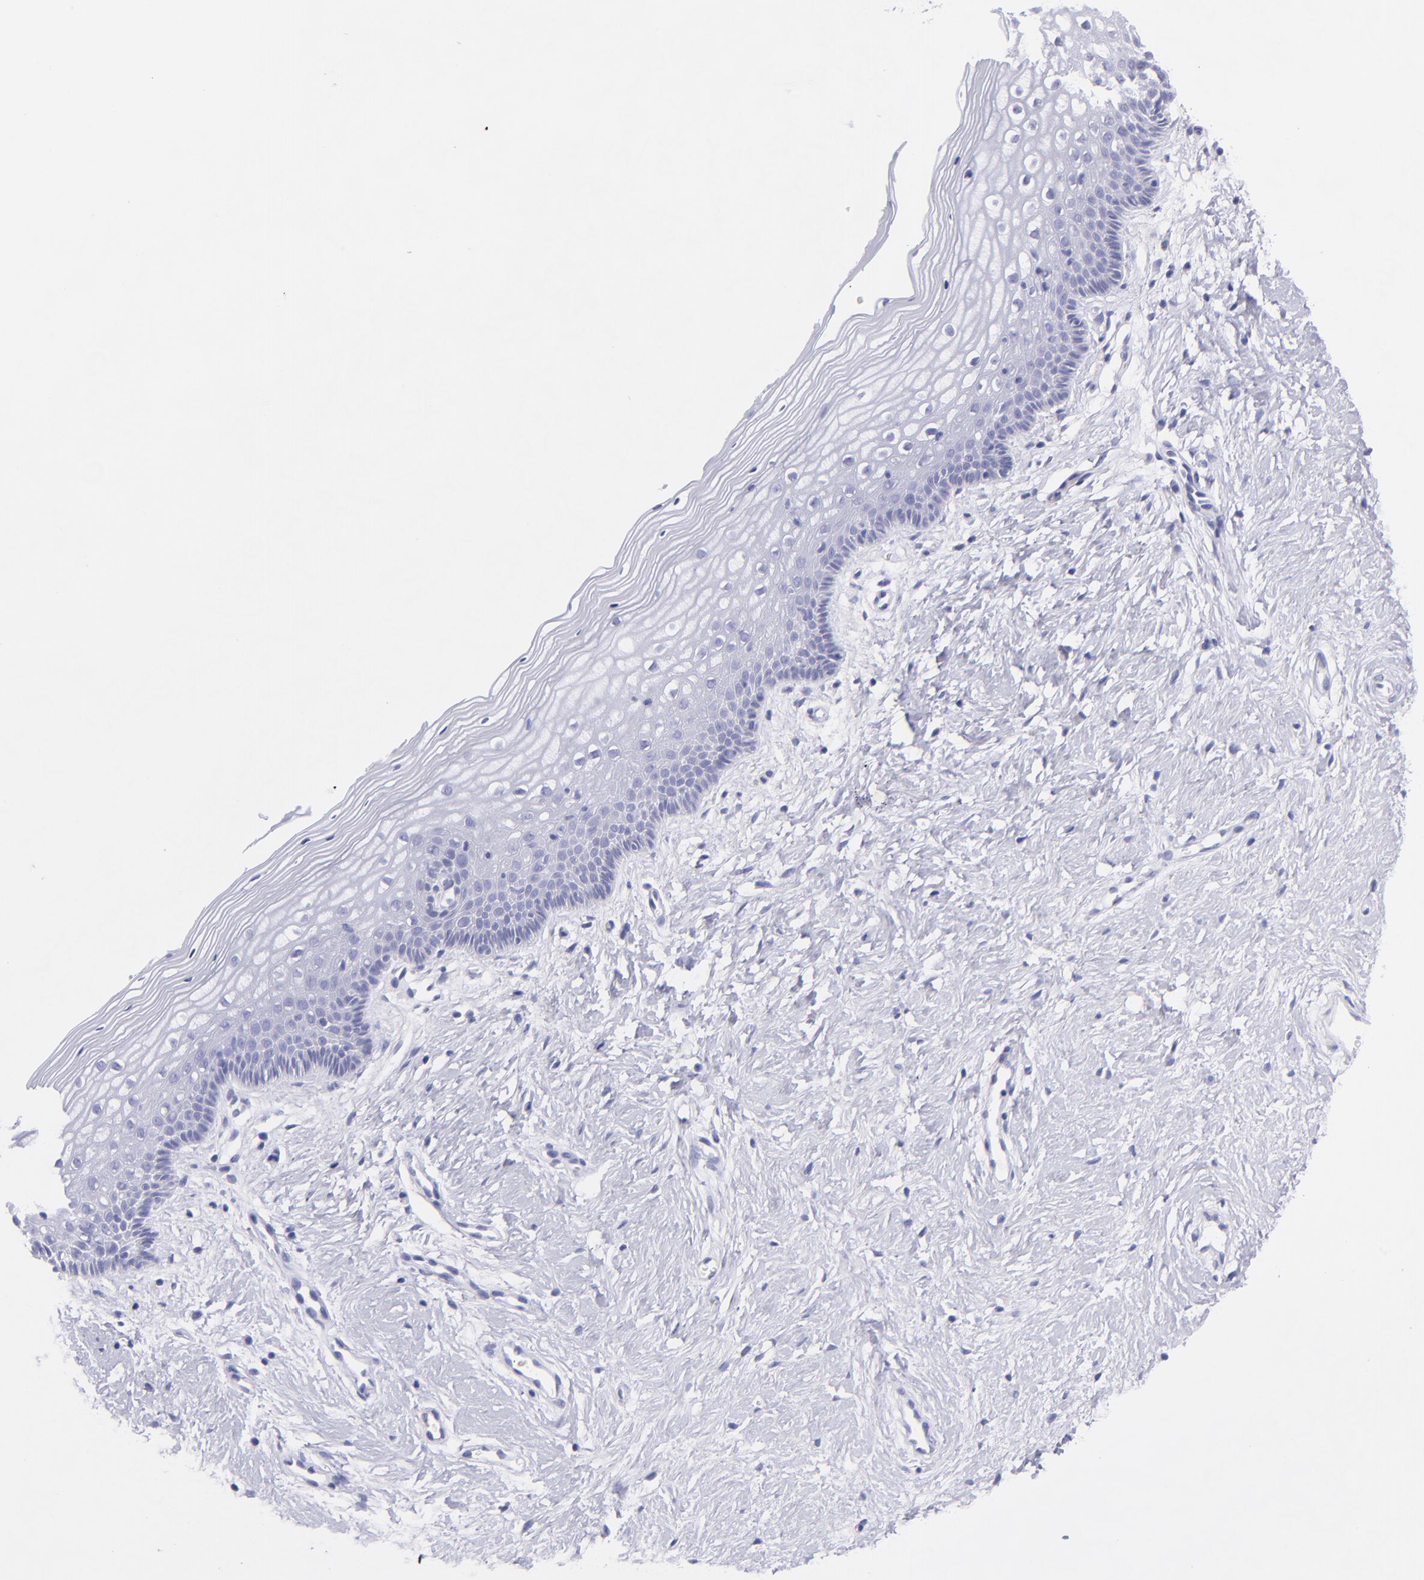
{"staining": {"intensity": "negative", "quantity": "none", "location": "none"}, "tissue": "vagina", "cell_type": "Squamous epithelial cells", "image_type": "normal", "snomed": [{"axis": "morphology", "description": "Normal tissue, NOS"}, {"axis": "topography", "description": "Vagina"}], "caption": "DAB (3,3'-diaminobenzidine) immunohistochemical staining of benign human vagina displays no significant expression in squamous epithelial cells.", "gene": "CNP", "patient": {"sex": "female", "age": 46}}